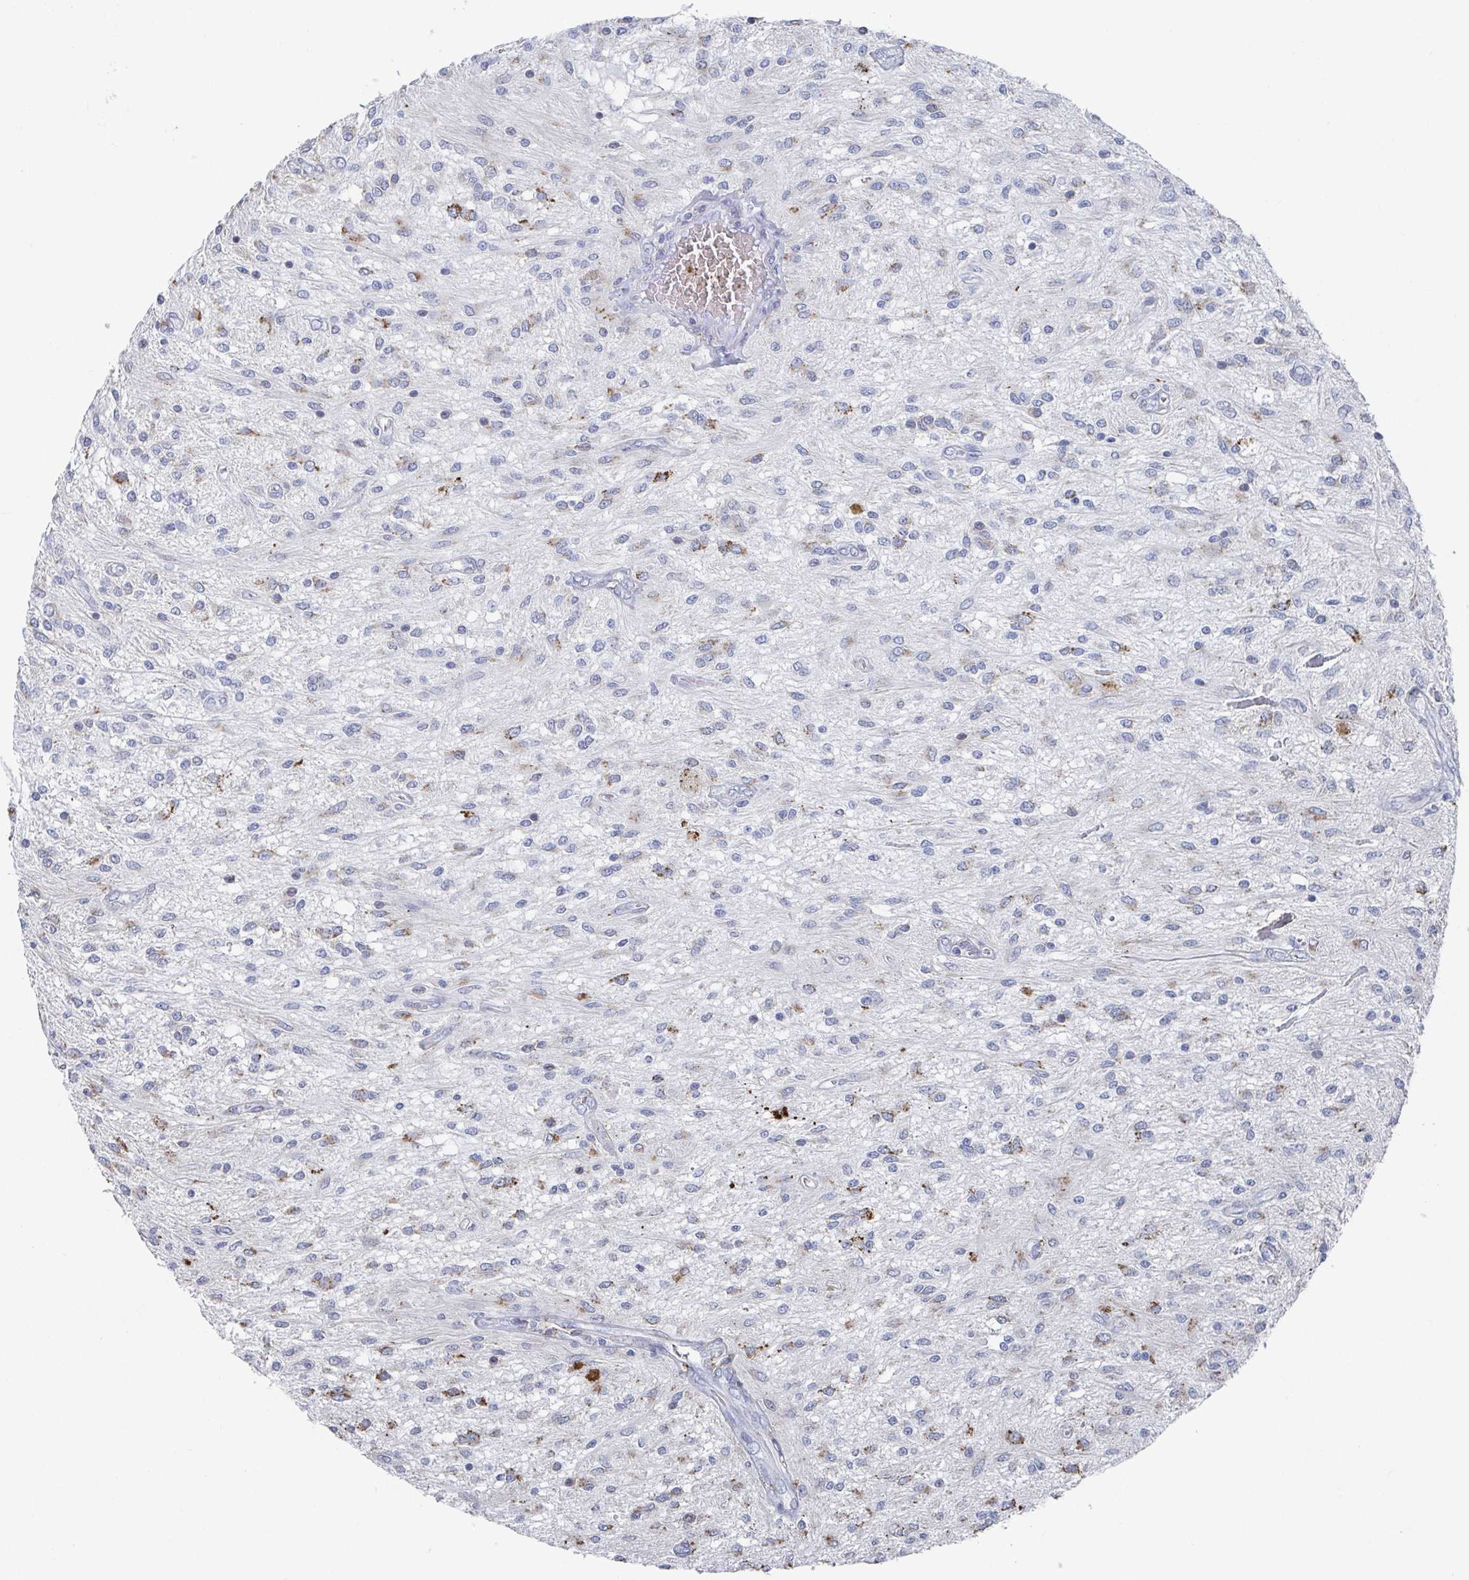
{"staining": {"intensity": "negative", "quantity": "none", "location": "none"}, "tissue": "glioma", "cell_type": "Tumor cells", "image_type": "cancer", "snomed": [{"axis": "morphology", "description": "Glioma, malignant, Low grade"}, {"axis": "topography", "description": "Cerebellum"}], "caption": "A micrograph of human glioma is negative for staining in tumor cells. The staining was performed using DAB to visualize the protein expression in brown, while the nuclei were stained in blue with hematoxylin (Magnification: 20x).", "gene": "CAMKV", "patient": {"sex": "female", "age": 14}}